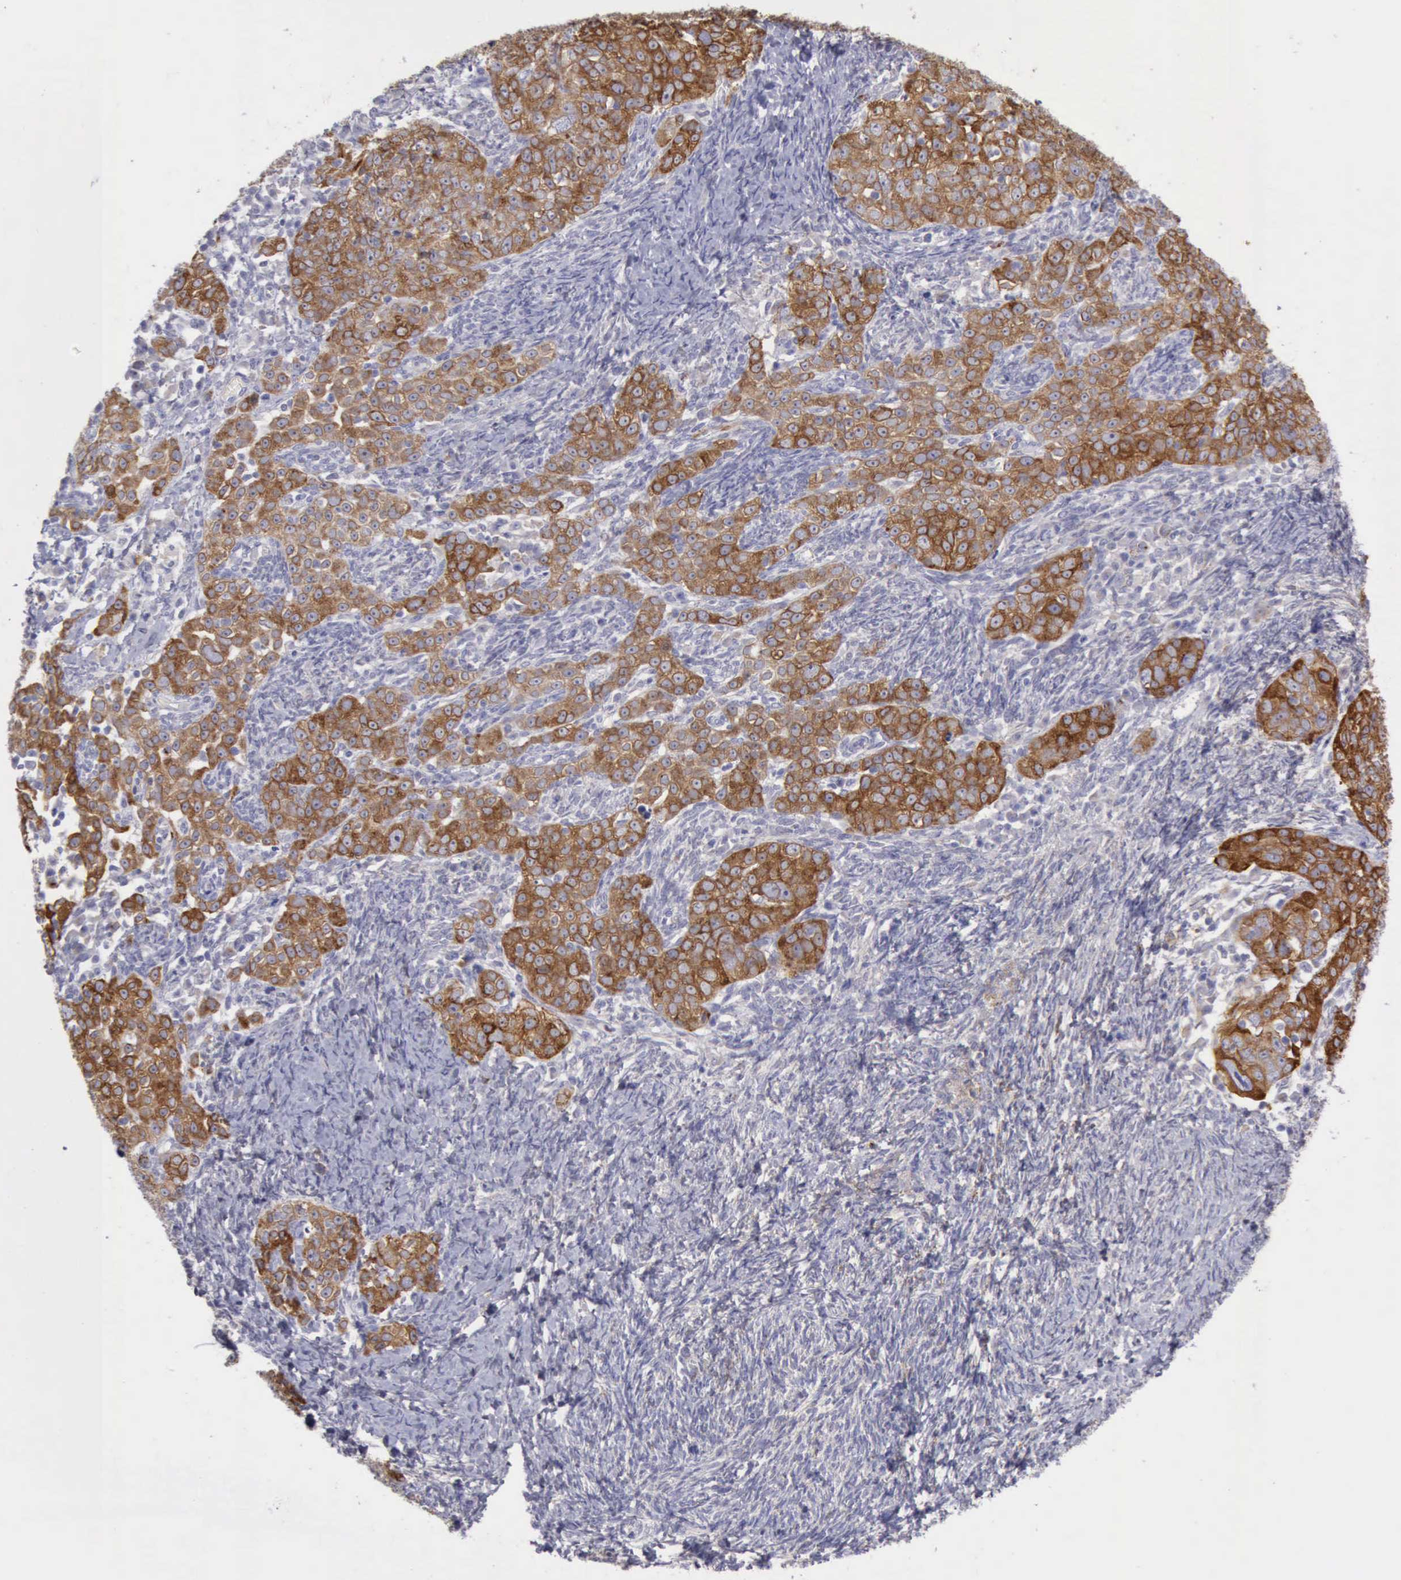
{"staining": {"intensity": "moderate", "quantity": ">75%", "location": "cytoplasmic/membranous"}, "tissue": "ovarian cancer", "cell_type": "Tumor cells", "image_type": "cancer", "snomed": [{"axis": "morphology", "description": "Normal tissue, NOS"}, {"axis": "morphology", "description": "Cystadenocarcinoma, serous, NOS"}, {"axis": "topography", "description": "Ovary"}], "caption": "Approximately >75% of tumor cells in ovarian cancer (serous cystadenocarcinoma) demonstrate moderate cytoplasmic/membranous protein positivity as visualized by brown immunohistochemical staining.", "gene": "TFRC", "patient": {"sex": "female", "age": 62}}